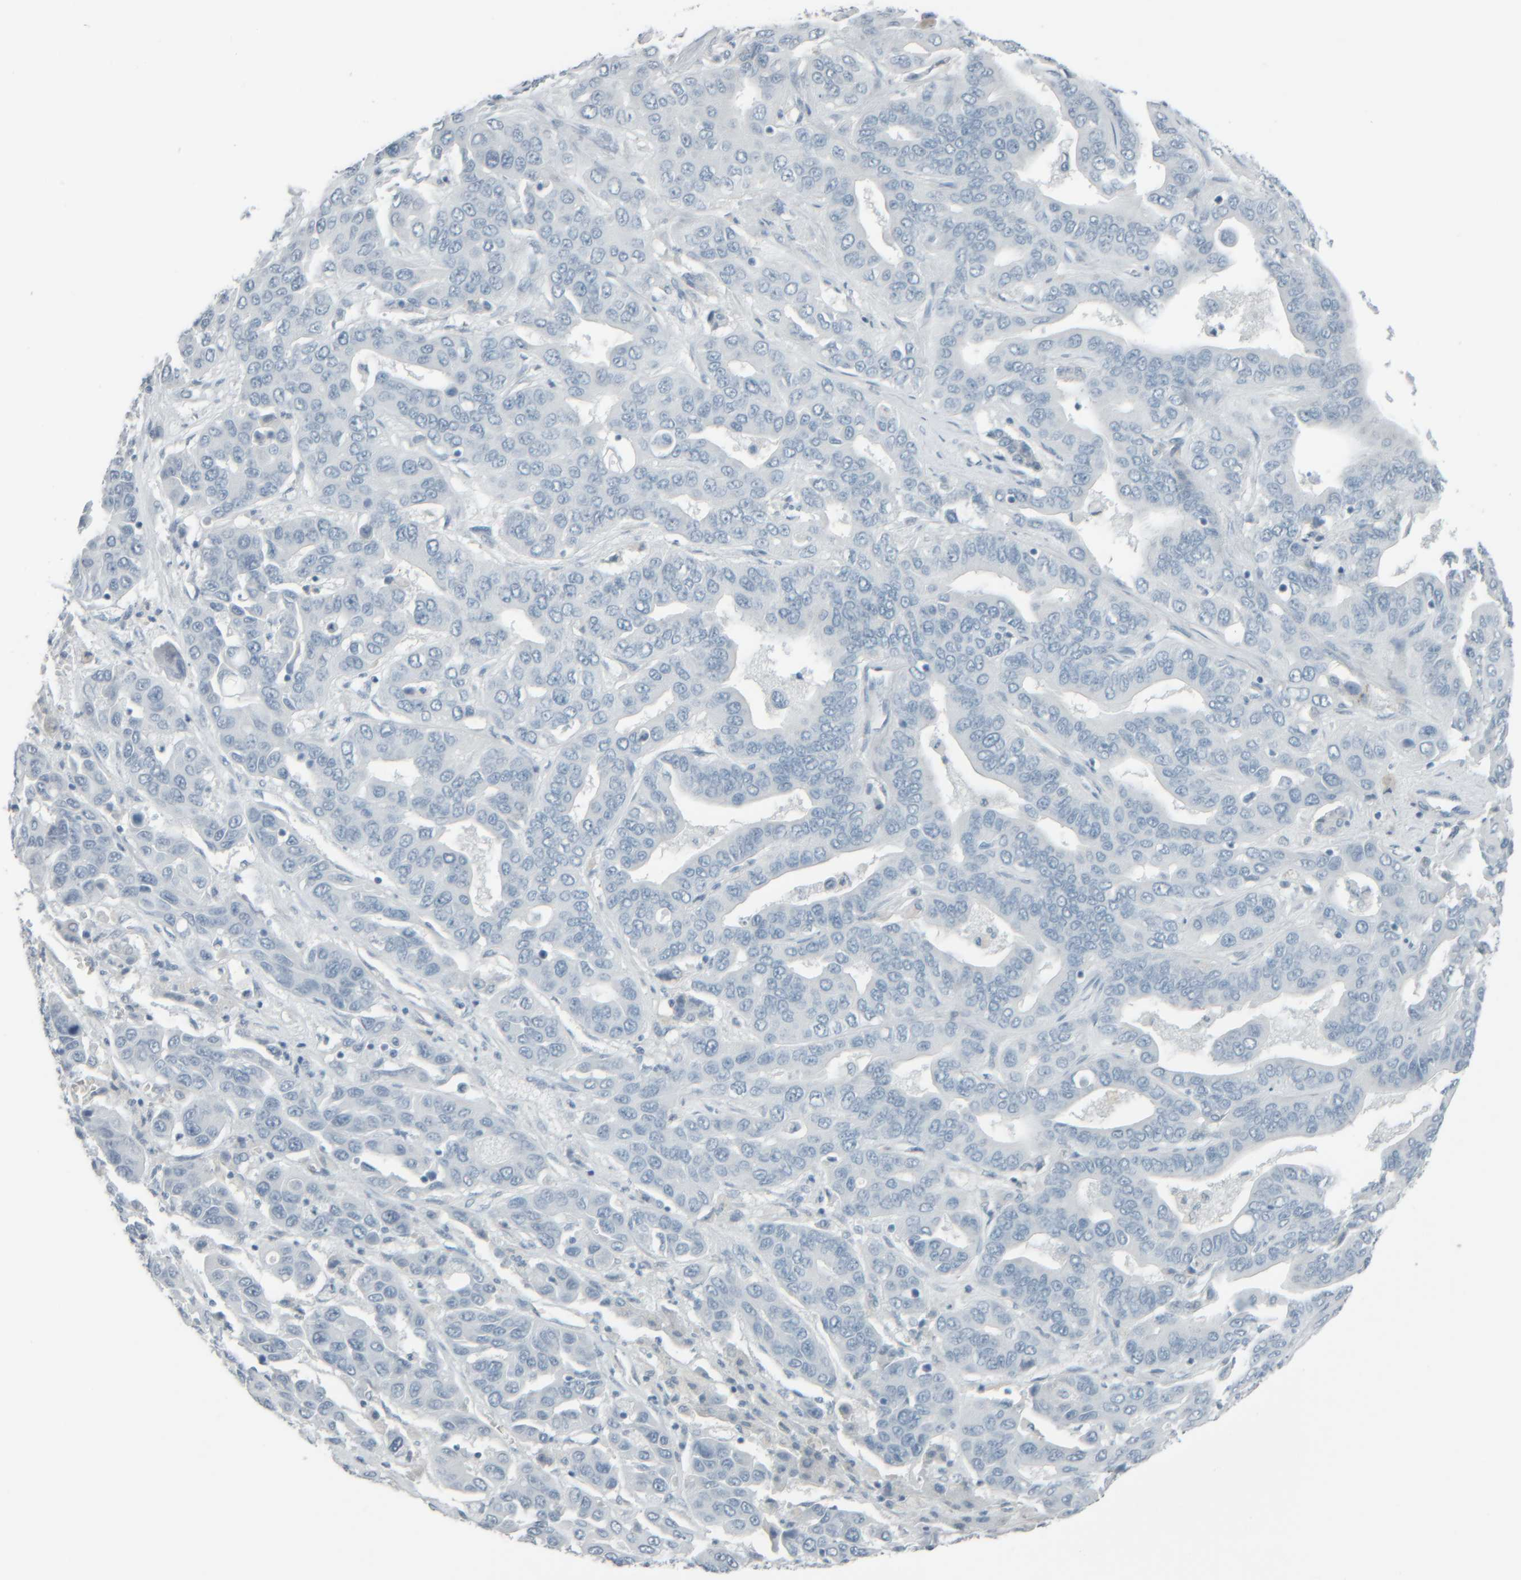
{"staining": {"intensity": "negative", "quantity": "none", "location": "none"}, "tissue": "liver cancer", "cell_type": "Tumor cells", "image_type": "cancer", "snomed": [{"axis": "morphology", "description": "Cholangiocarcinoma"}, {"axis": "topography", "description": "Liver"}], "caption": "The histopathology image reveals no significant positivity in tumor cells of liver cholangiocarcinoma.", "gene": "TPSAB1", "patient": {"sex": "female", "age": 52}}